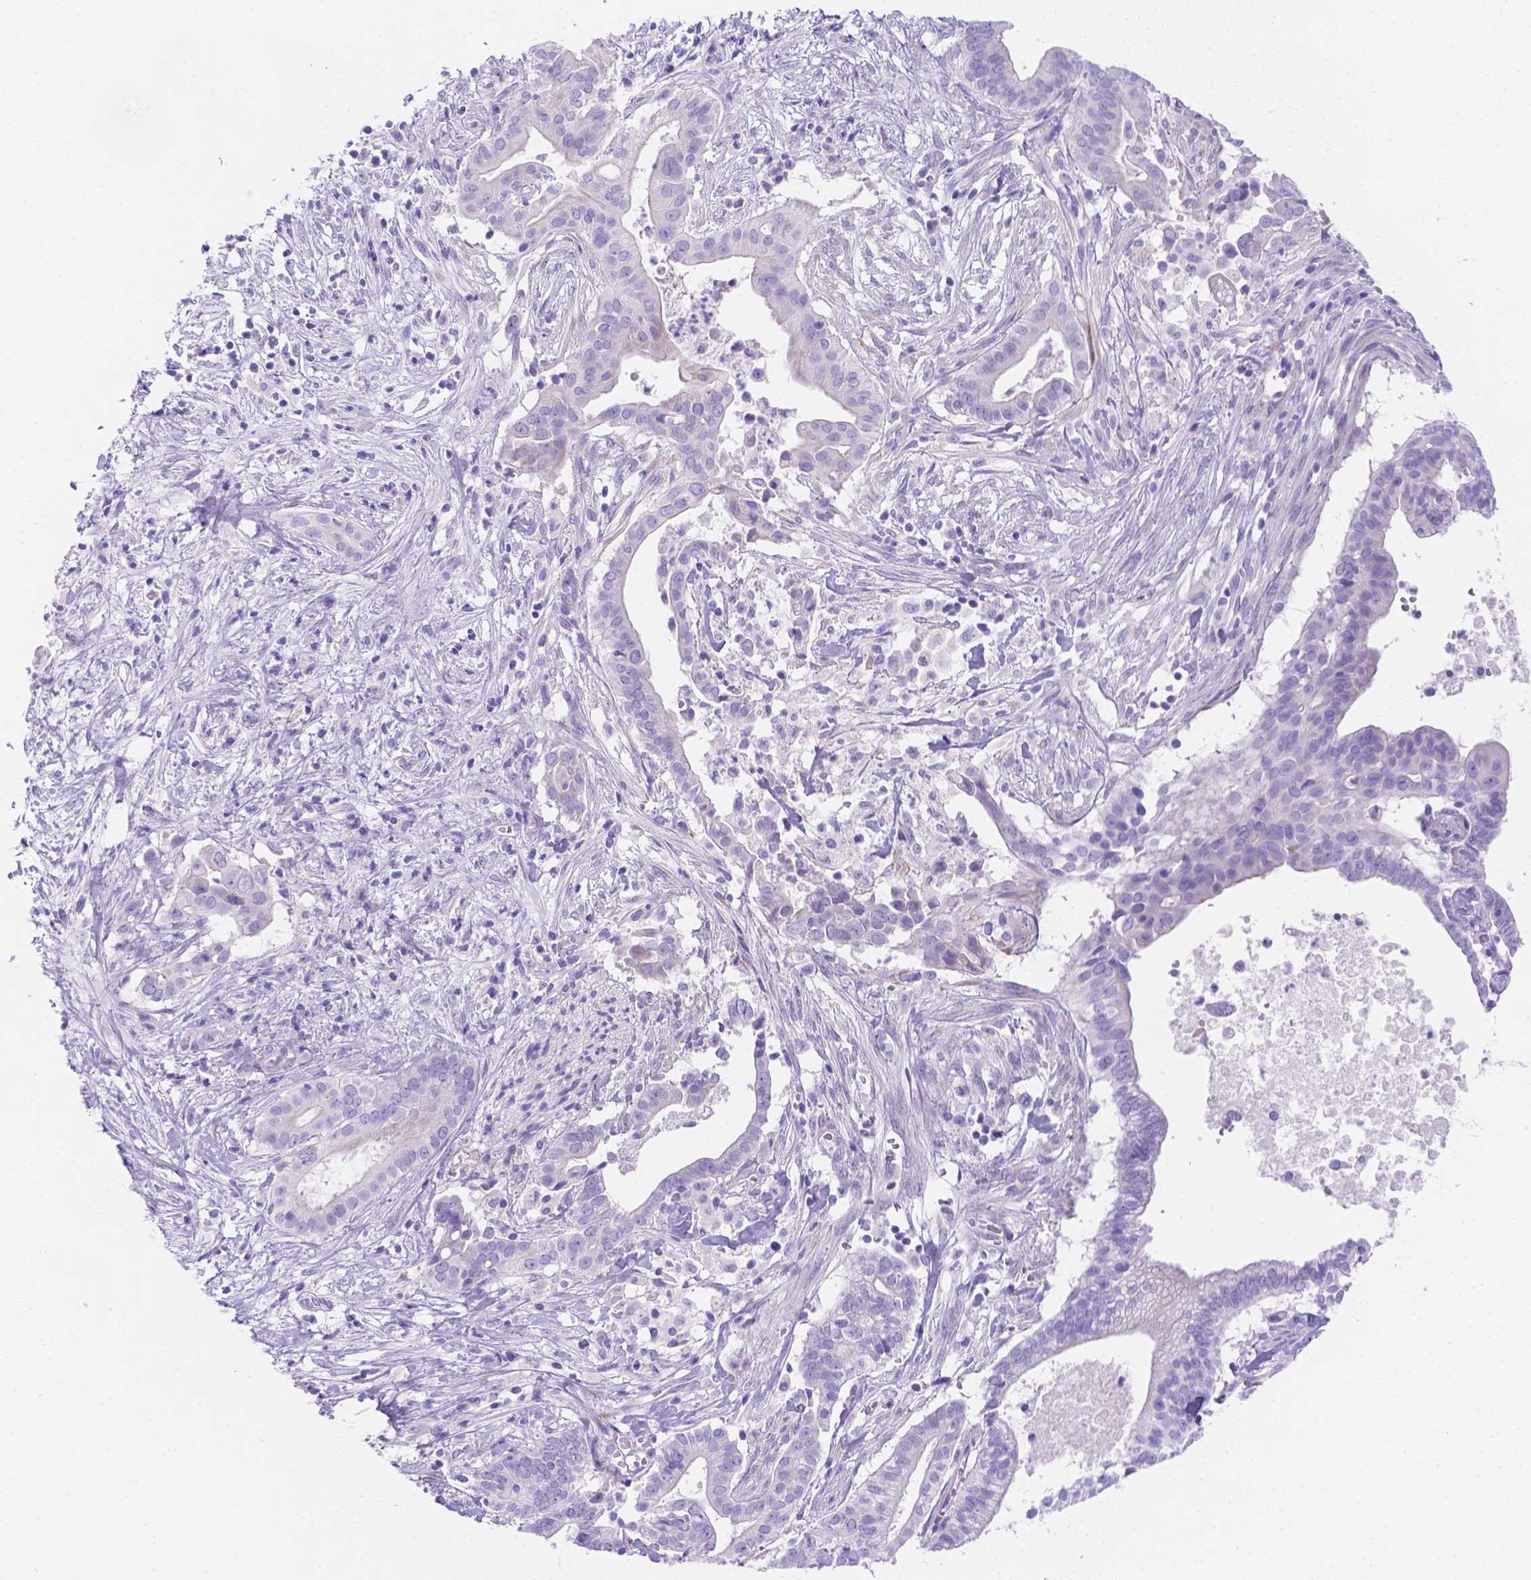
{"staining": {"intensity": "negative", "quantity": "none", "location": "none"}, "tissue": "pancreatic cancer", "cell_type": "Tumor cells", "image_type": "cancer", "snomed": [{"axis": "morphology", "description": "Adenocarcinoma, NOS"}, {"axis": "topography", "description": "Pancreas"}], "caption": "Micrograph shows no significant protein expression in tumor cells of pancreatic adenocarcinoma. (Stains: DAB immunohistochemistry (IHC) with hematoxylin counter stain, Microscopy: brightfield microscopy at high magnification).", "gene": "MLN", "patient": {"sex": "male", "age": 61}}